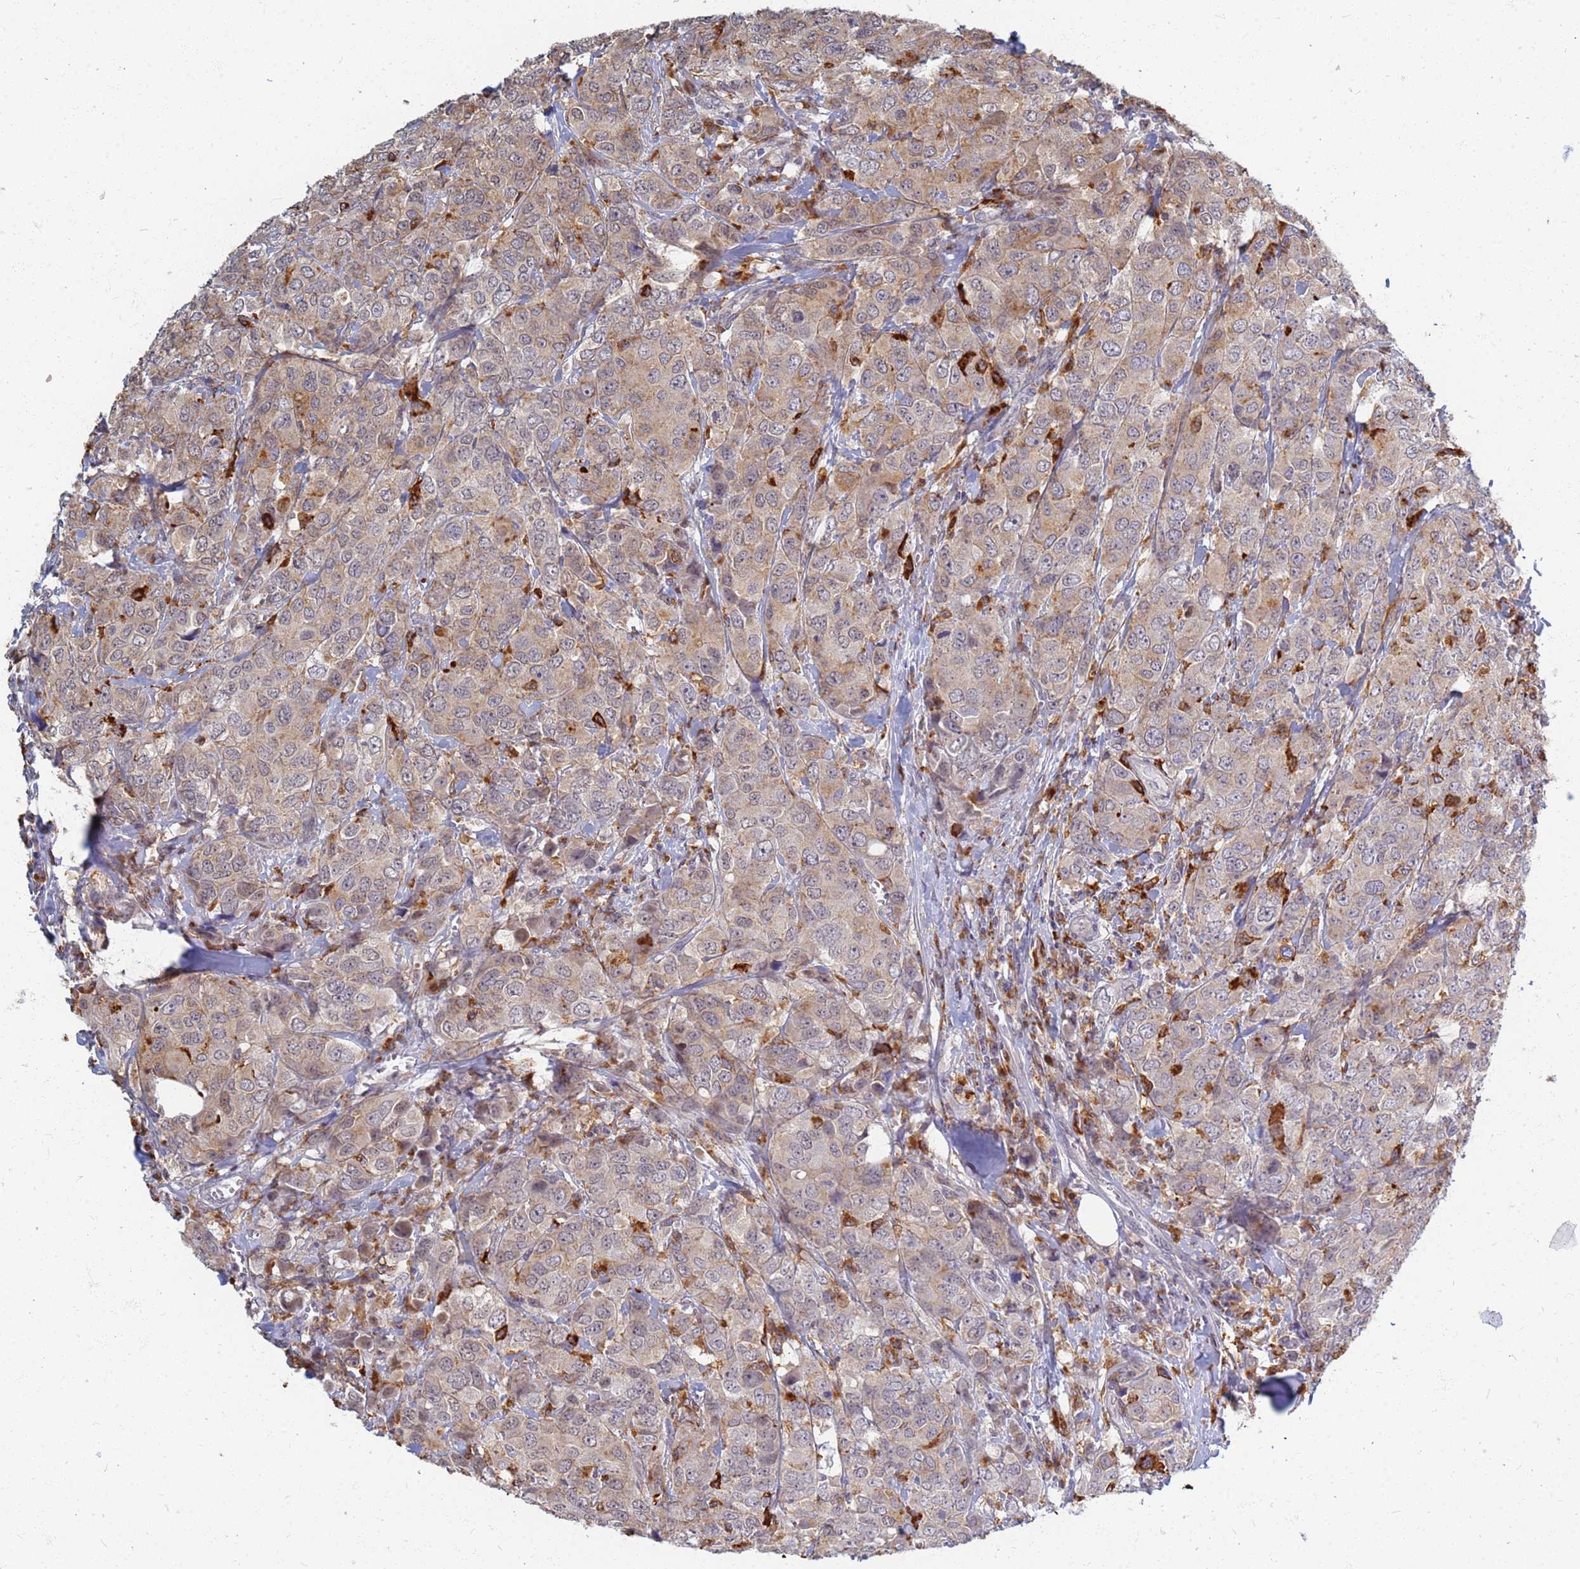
{"staining": {"intensity": "weak", "quantity": ">75%", "location": "cytoplasmic/membranous"}, "tissue": "breast cancer", "cell_type": "Tumor cells", "image_type": "cancer", "snomed": [{"axis": "morphology", "description": "Duct carcinoma"}, {"axis": "topography", "description": "Breast"}], "caption": "IHC of breast cancer shows low levels of weak cytoplasmic/membranous positivity in approximately >75% of tumor cells.", "gene": "ATP6V1E1", "patient": {"sex": "female", "age": 43}}